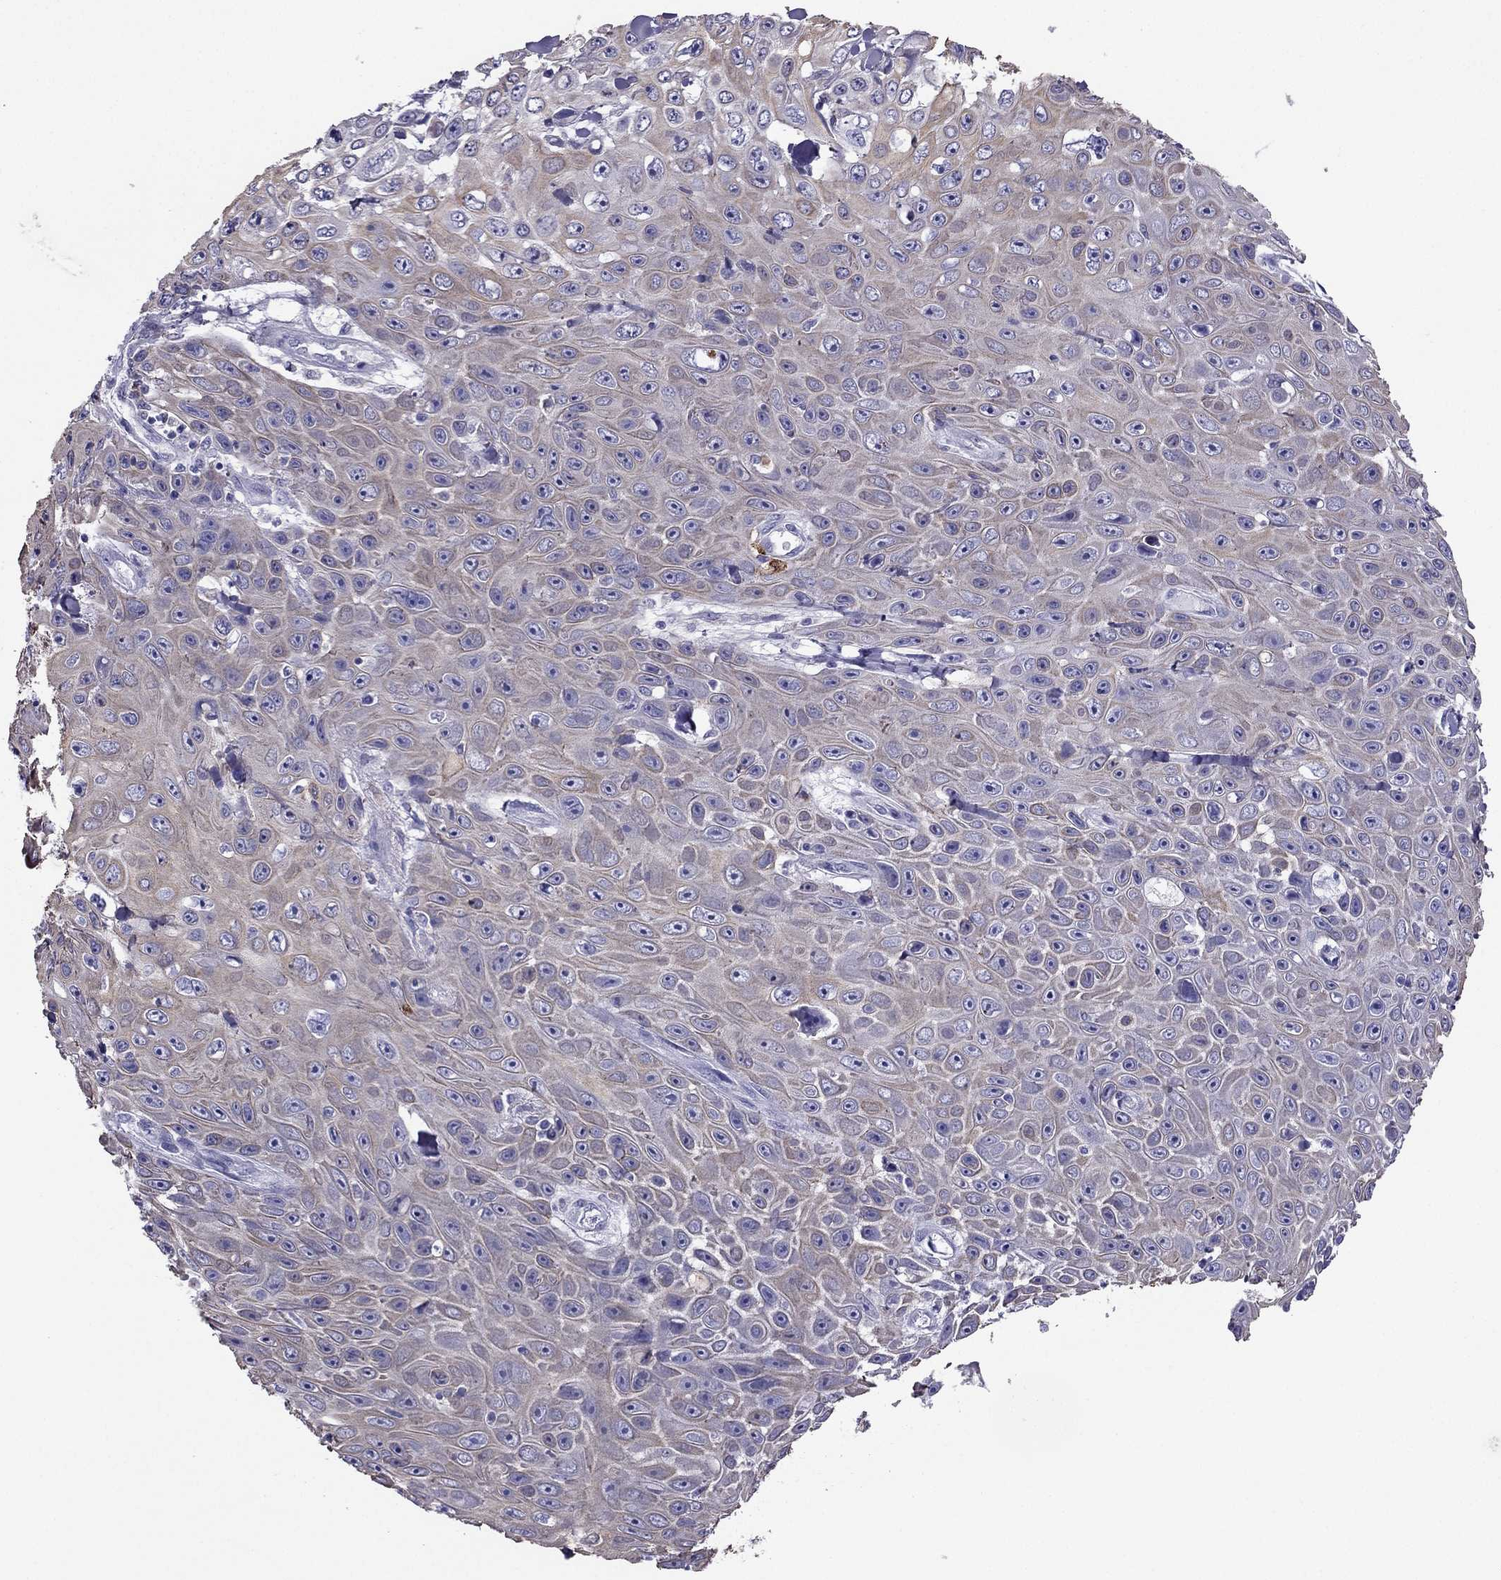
{"staining": {"intensity": "weak", "quantity": ">75%", "location": "cytoplasmic/membranous"}, "tissue": "skin cancer", "cell_type": "Tumor cells", "image_type": "cancer", "snomed": [{"axis": "morphology", "description": "Squamous cell carcinoma, NOS"}, {"axis": "topography", "description": "Skin"}], "caption": "The immunohistochemical stain highlights weak cytoplasmic/membranous expression in tumor cells of squamous cell carcinoma (skin) tissue. The staining was performed using DAB (3,3'-diaminobenzidine), with brown indicating positive protein expression. Nuclei are stained blue with hematoxylin.", "gene": "MAEL", "patient": {"sex": "male", "age": 82}}